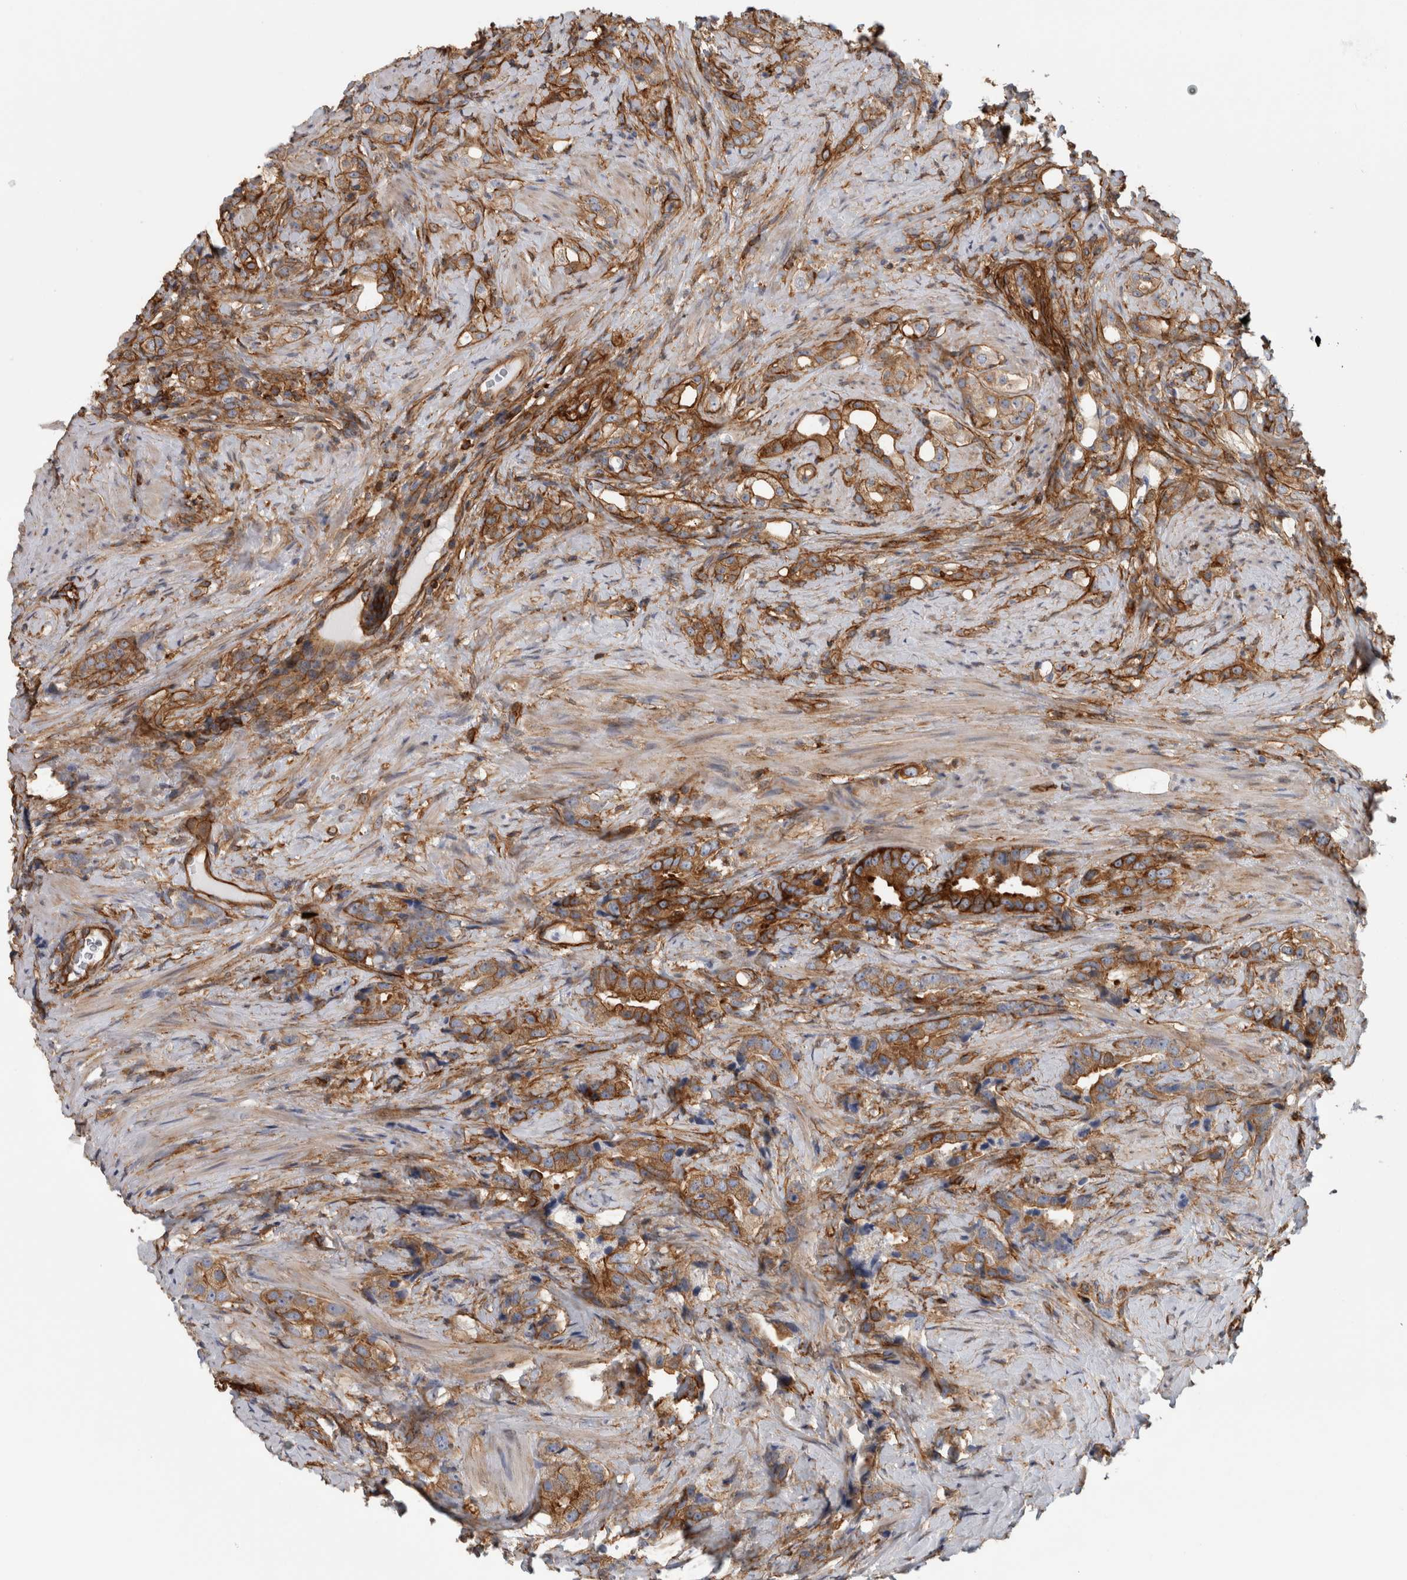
{"staining": {"intensity": "moderate", "quantity": ">75%", "location": "cytoplasmic/membranous"}, "tissue": "prostate cancer", "cell_type": "Tumor cells", "image_type": "cancer", "snomed": [{"axis": "morphology", "description": "Adenocarcinoma, High grade"}, {"axis": "topography", "description": "Prostate"}], "caption": "DAB (3,3'-diaminobenzidine) immunohistochemical staining of human prostate cancer shows moderate cytoplasmic/membranous protein staining in approximately >75% of tumor cells.", "gene": "AHNAK", "patient": {"sex": "male", "age": 63}}